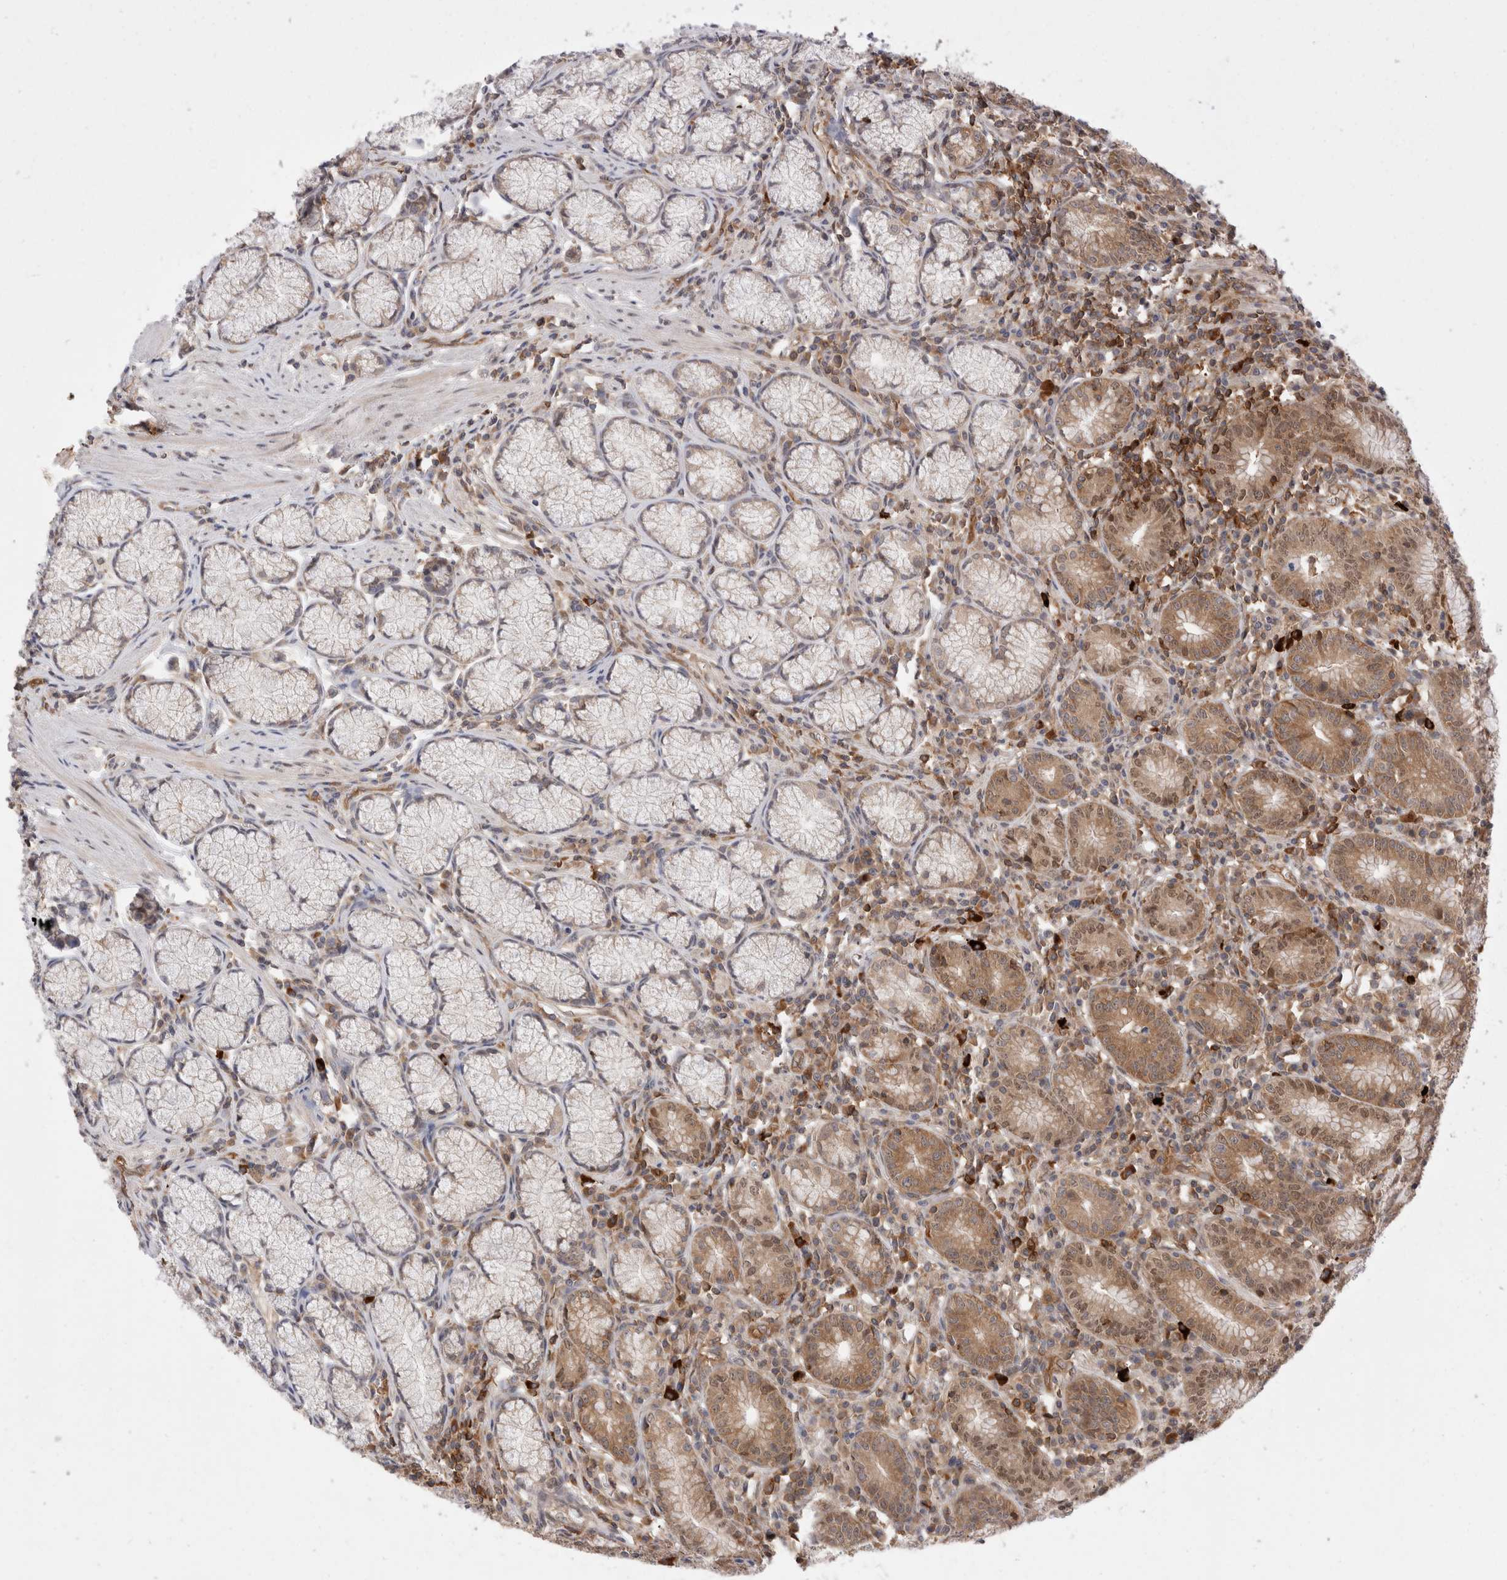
{"staining": {"intensity": "moderate", "quantity": "<25%", "location": "cytoplasmic/membranous"}, "tissue": "stomach", "cell_type": "Glandular cells", "image_type": "normal", "snomed": [{"axis": "morphology", "description": "Normal tissue, NOS"}, {"axis": "topography", "description": "Stomach"}], "caption": "Protein staining reveals moderate cytoplasmic/membranous expression in approximately <25% of glandular cells in benign stomach. The staining was performed using DAB, with brown indicating positive protein expression. Nuclei are stained blue with hematoxylin.", "gene": "NFKB1", "patient": {"sex": "male", "age": 55}}